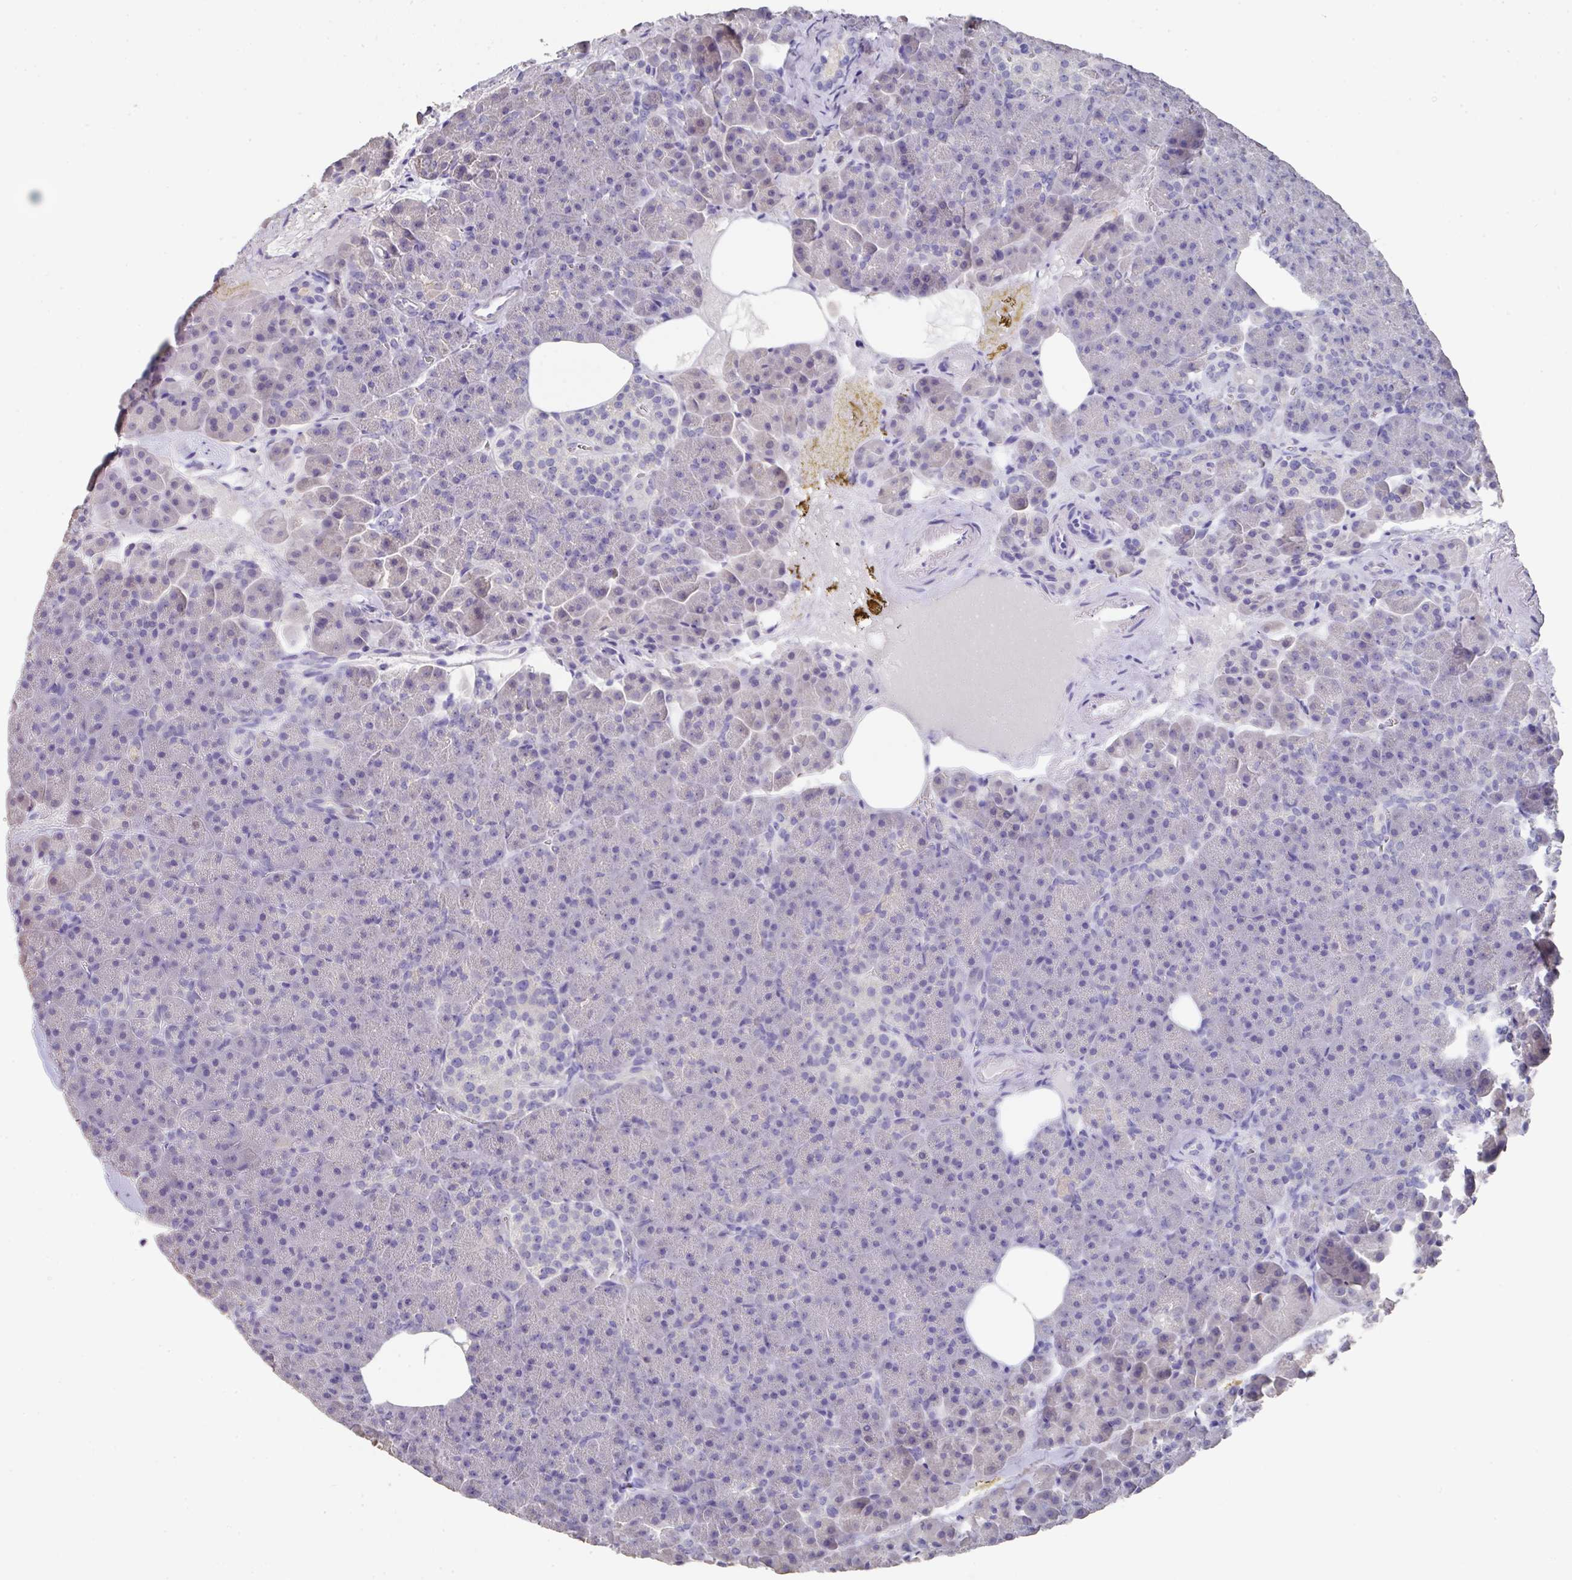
{"staining": {"intensity": "negative", "quantity": "none", "location": "none"}, "tissue": "pancreas", "cell_type": "Exocrine glandular cells", "image_type": "normal", "snomed": [{"axis": "morphology", "description": "Normal tissue, NOS"}, {"axis": "topography", "description": "Pancreas"}], "caption": "An image of human pancreas is negative for staining in exocrine glandular cells.", "gene": "DAZ1", "patient": {"sex": "female", "age": 74}}